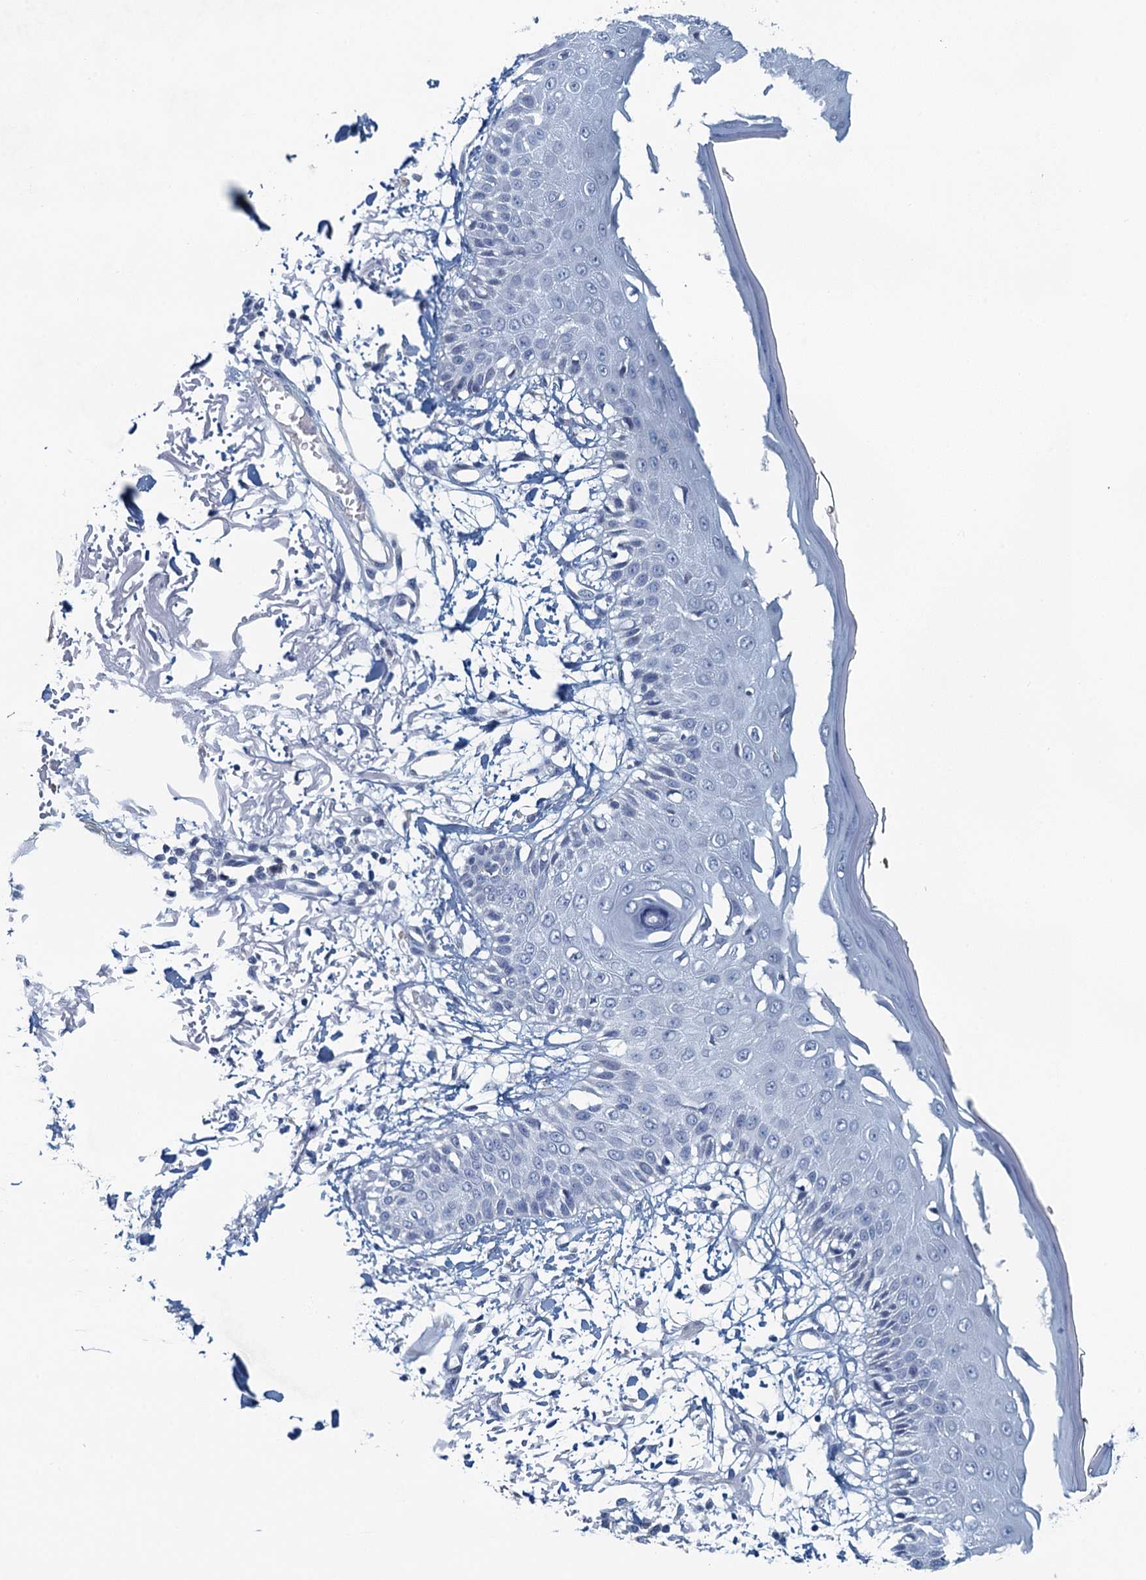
{"staining": {"intensity": "negative", "quantity": "none", "location": "none"}, "tissue": "skin", "cell_type": "Fibroblasts", "image_type": "normal", "snomed": [{"axis": "morphology", "description": "Normal tissue, NOS"}, {"axis": "morphology", "description": "Squamous cell carcinoma, NOS"}, {"axis": "topography", "description": "Skin"}, {"axis": "topography", "description": "Peripheral nerve tissue"}], "caption": "Protein analysis of unremarkable skin demonstrates no significant positivity in fibroblasts.", "gene": "ALG2", "patient": {"sex": "male", "age": 83}}